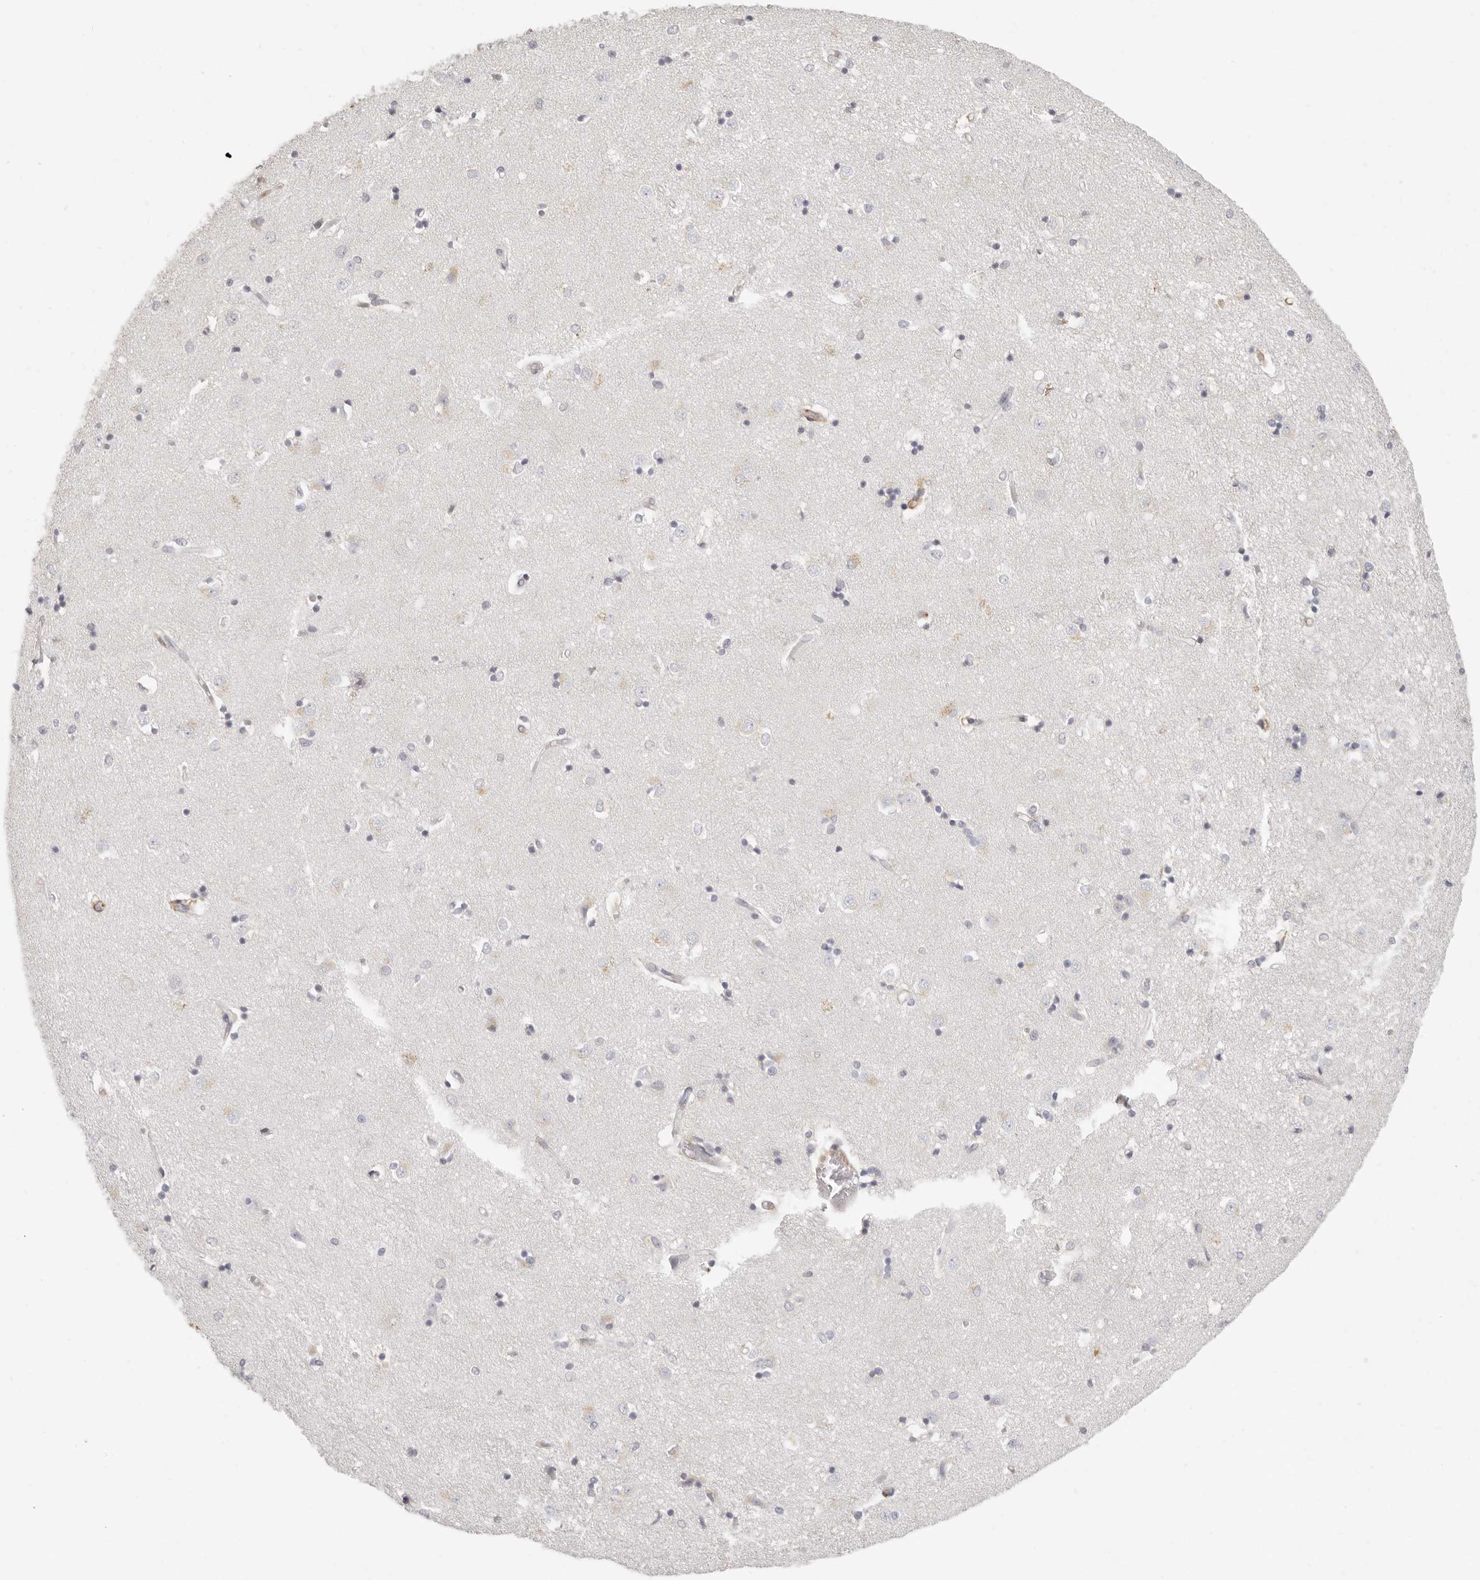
{"staining": {"intensity": "weak", "quantity": "<25%", "location": "cytoplasmic/membranous"}, "tissue": "caudate", "cell_type": "Glial cells", "image_type": "normal", "snomed": [{"axis": "morphology", "description": "Normal tissue, NOS"}, {"axis": "topography", "description": "Lateral ventricle wall"}], "caption": "IHC of normal human caudate exhibits no positivity in glial cells. (DAB immunohistochemistry (IHC), high magnification).", "gene": "NIBAN1", "patient": {"sex": "male", "age": 45}}